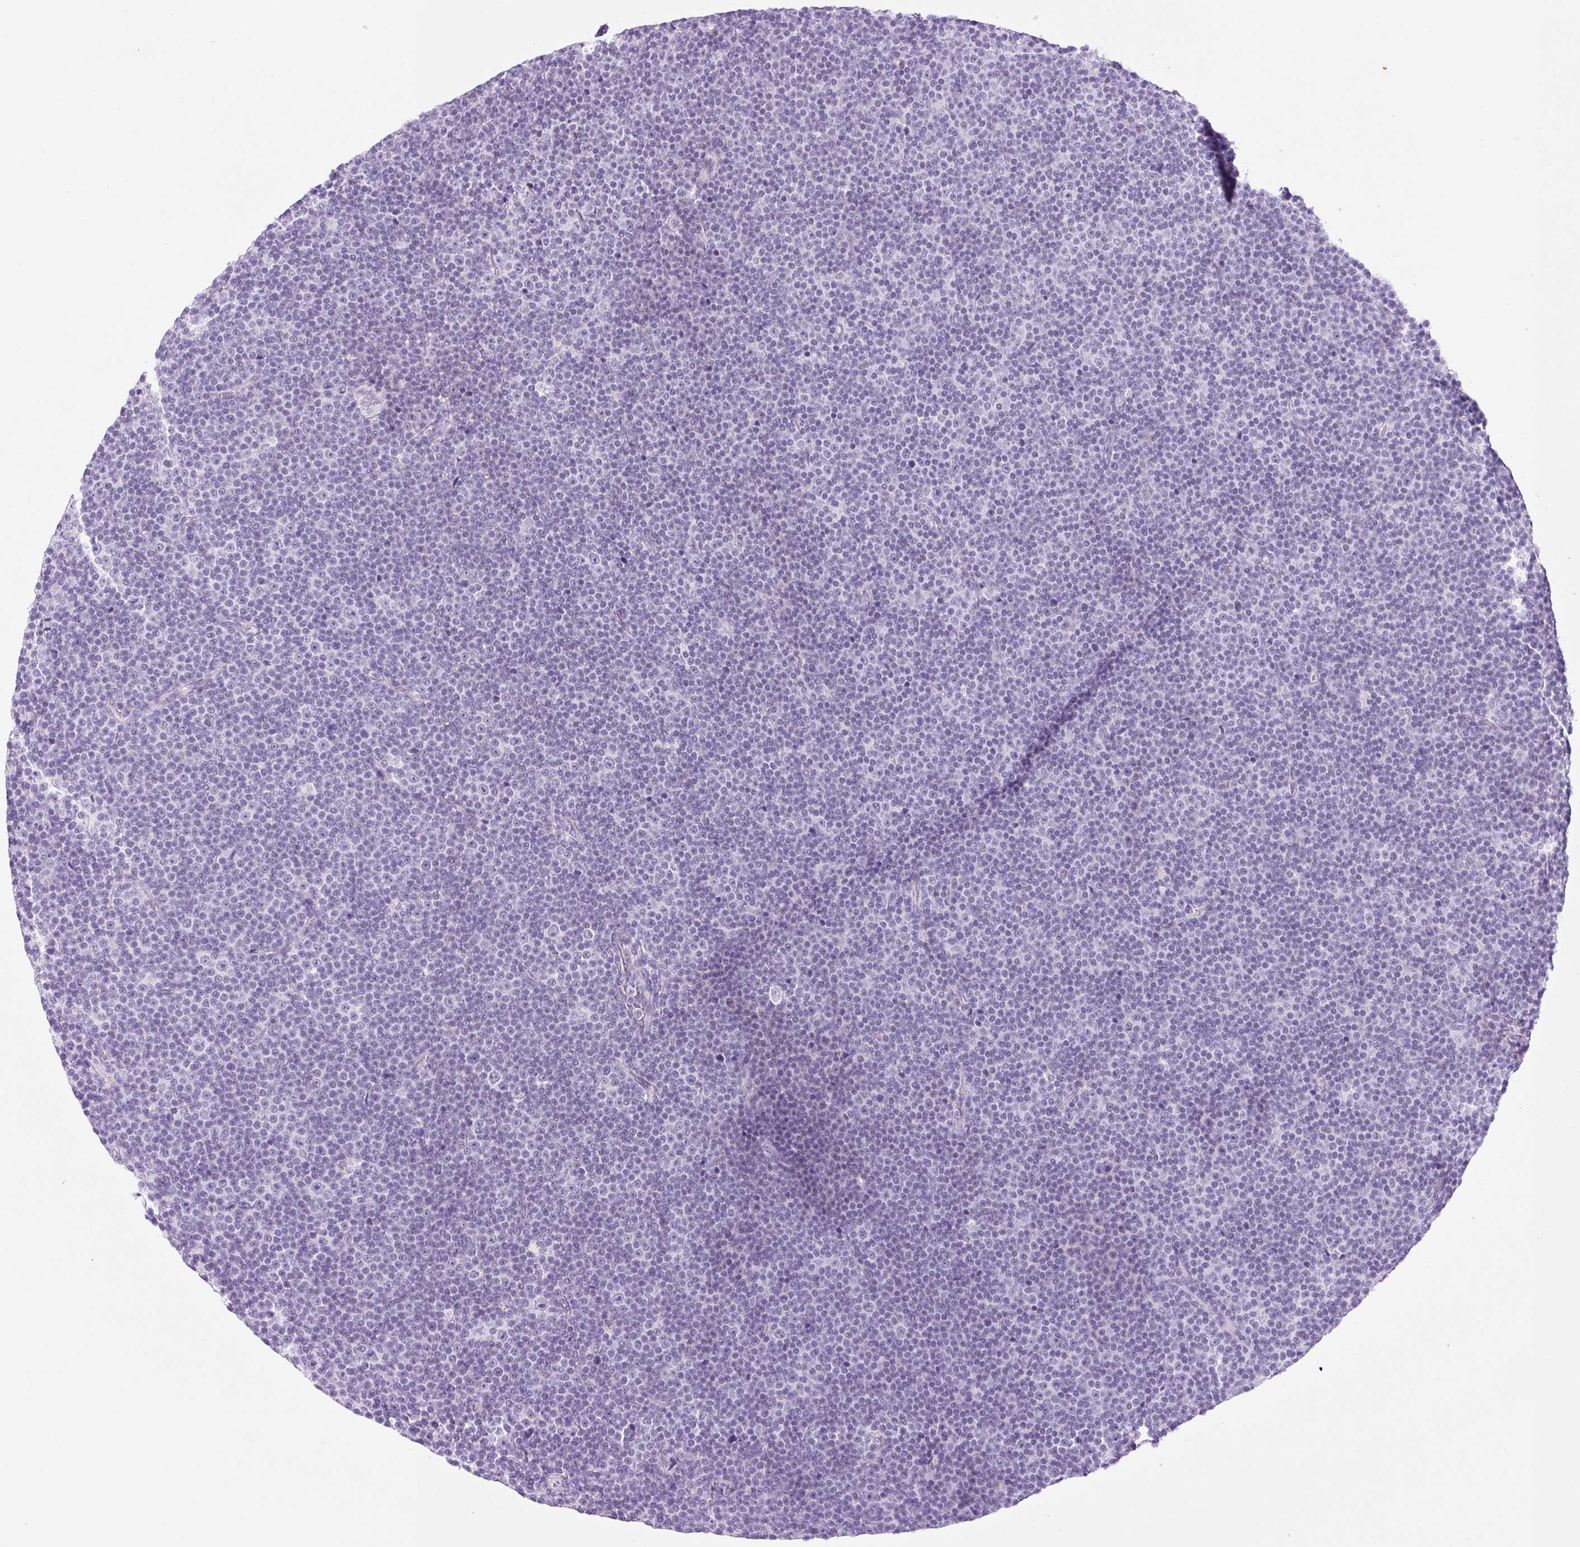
{"staining": {"intensity": "negative", "quantity": "none", "location": "none"}, "tissue": "lymphoma", "cell_type": "Tumor cells", "image_type": "cancer", "snomed": [{"axis": "morphology", "description": "Malignant lymphoma, non-Hodgkin's type, Low grade"}, {"axis": "topography", "description": "Lymph node"}], "caption": "Tumor cells show no significant expression in low-grade malignant lymphoma, non-Hodgkin's type.", "gene": "SPRR4", "patient": {"sex": "female", "age": 67}}